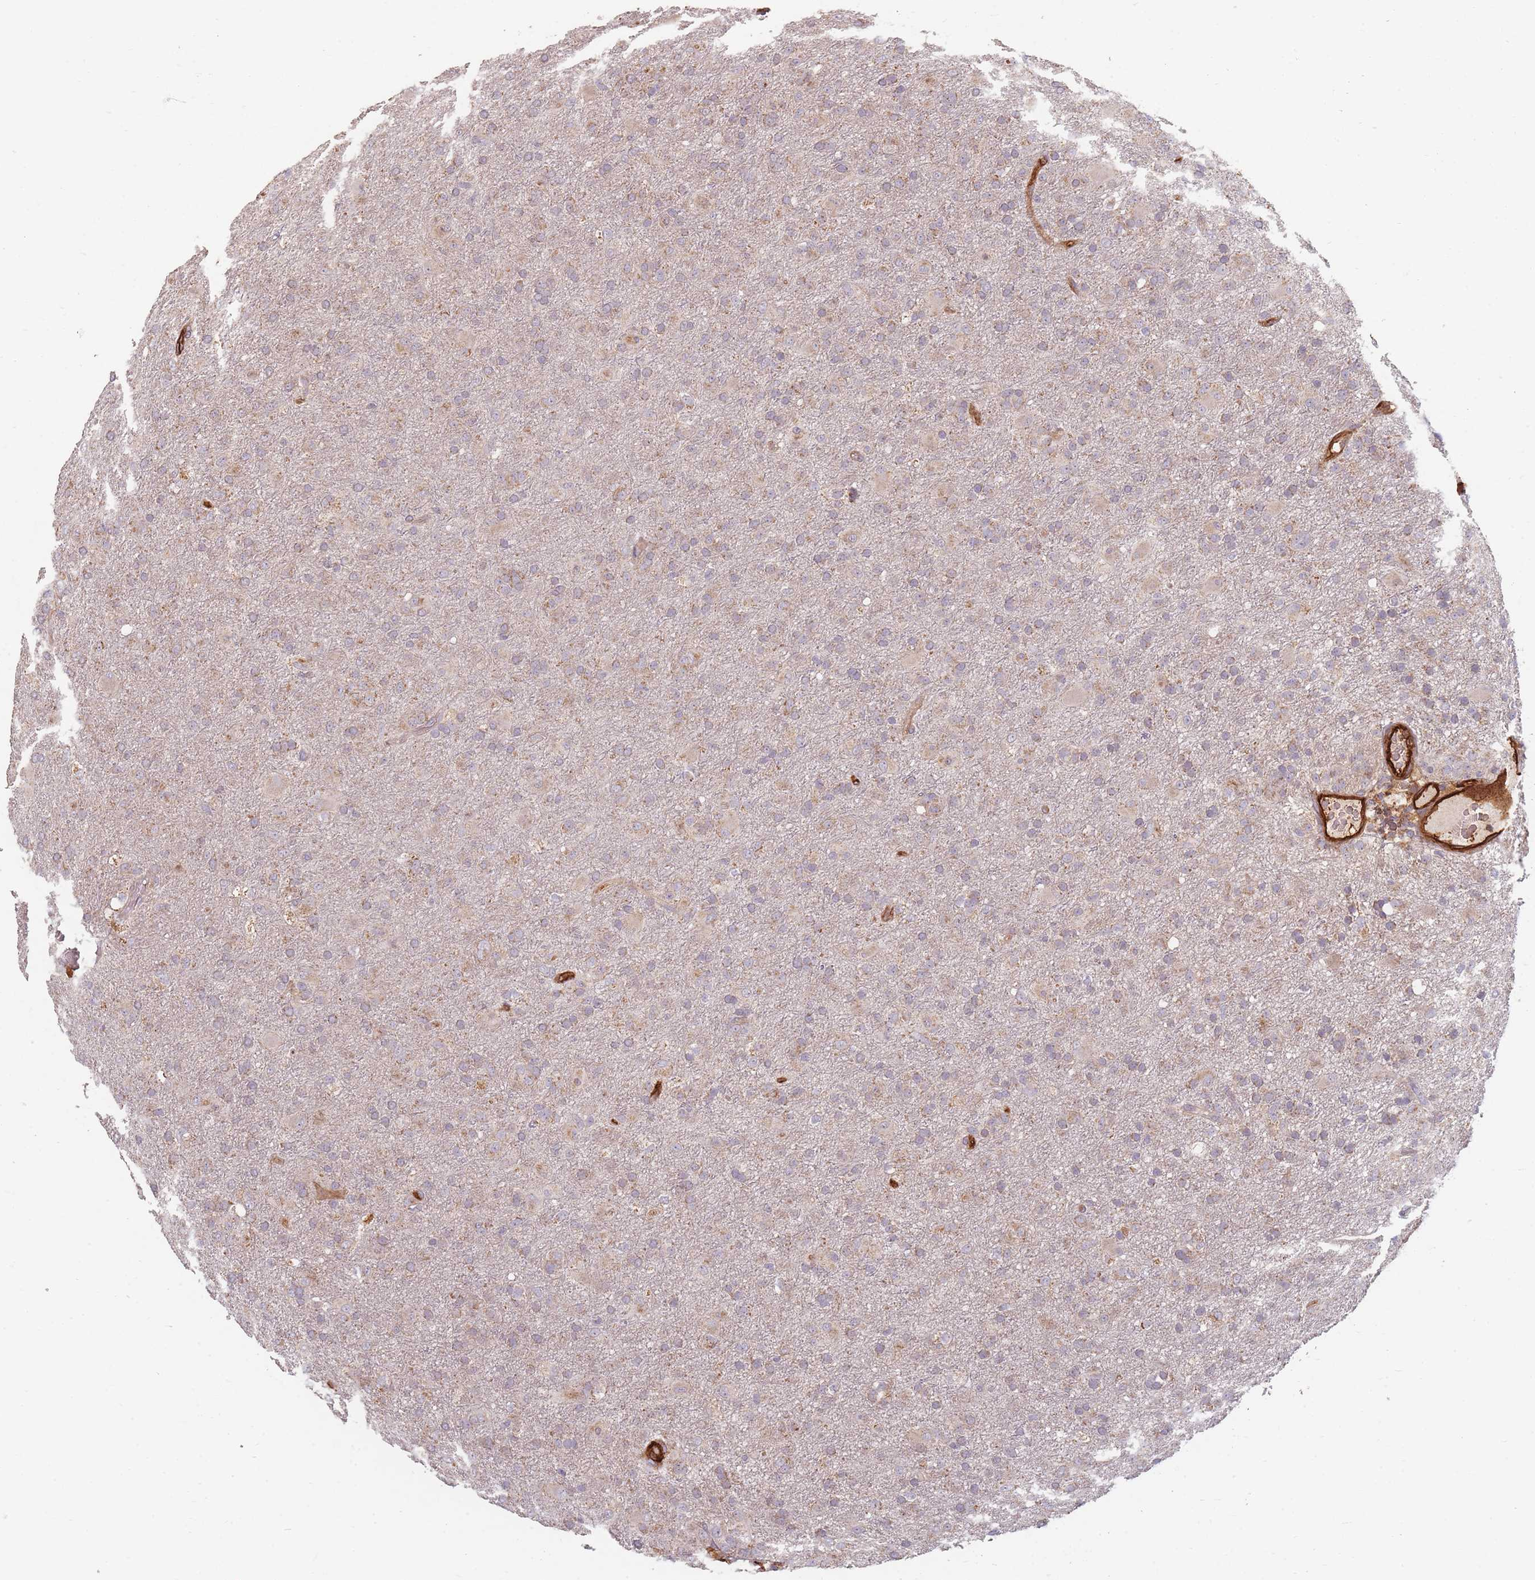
{"staining": {"intensity": "weak", "quantity": "<25%", "location": "cytoplasmic/membranous"}, "tissue": "glioma", "cell_type": "Tumor cells", "image_type": "cancer", "snomed": [{"axis": "morphology", "description": "Glioma, malignant, Low grade"}, {"axis": "topography", "description": "Brain"}], "caption": "Glioma was stained to show a protein in brown. There is no significant positivity in tumor cells.", "gene": "MRPS6", "patient": {"sex": "male", "age": 65}}